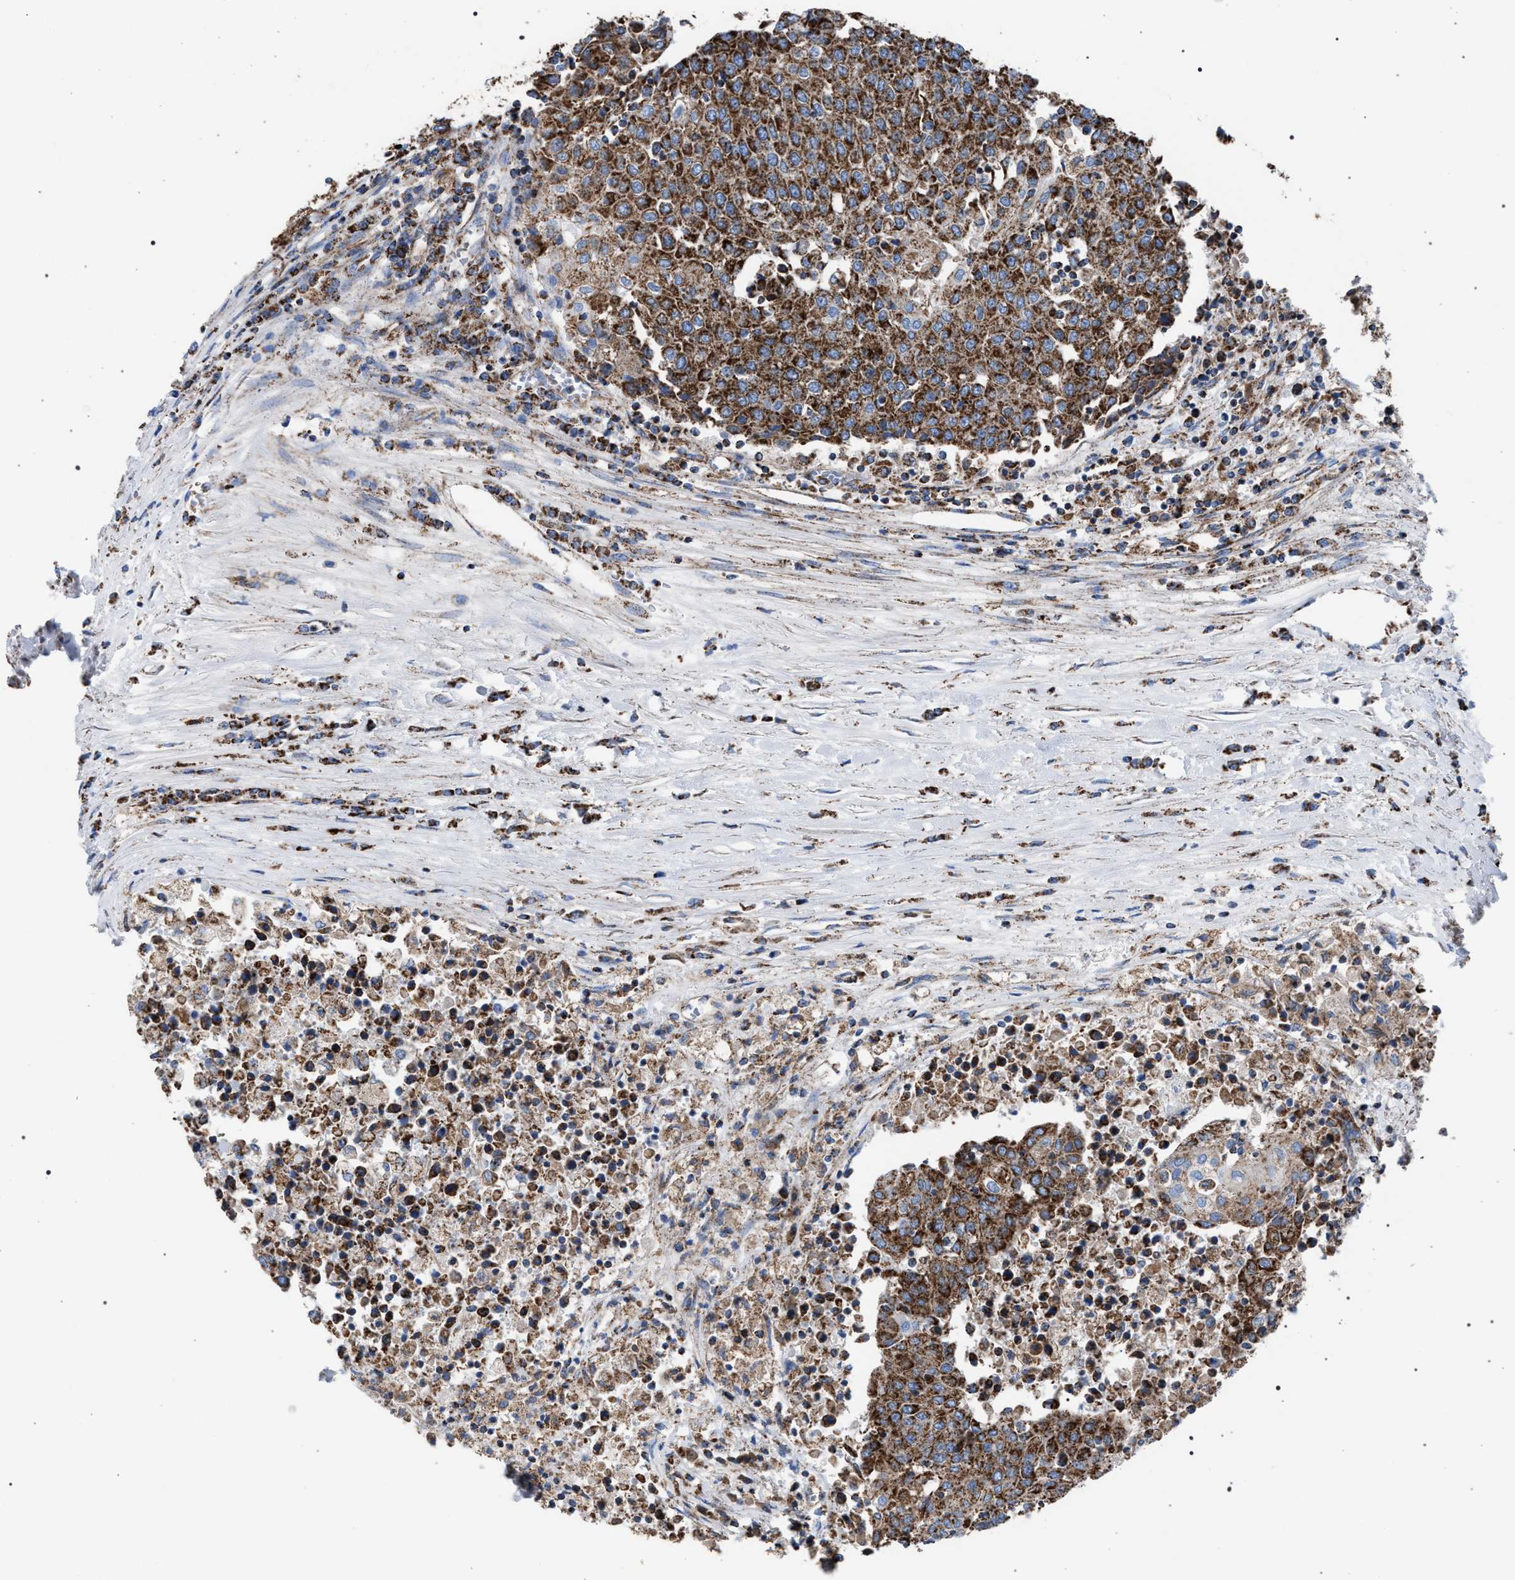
{"staining": {"intensity": "strong", "quantity": ">75%", "location": "cytoplasmic/membranous"}, "tissue": "urothelial cancer", "cell_type": "Tumor cells", "image_type": "cancer", "snomed": [{"axis": "morphology", "description": "Urothelial carcinoma, High grade"}, {"axis": "topography", "description": "Urinary bladder"}], "caption": "This is a histology image of immunohistochemistry staining of urothelial carcinoma (high-grade), which shows strong expression in the cytoplasmic/membranous of tumor cells.", "gene": "VPS13A", "patient": {"sex": "female", "age": 85}}